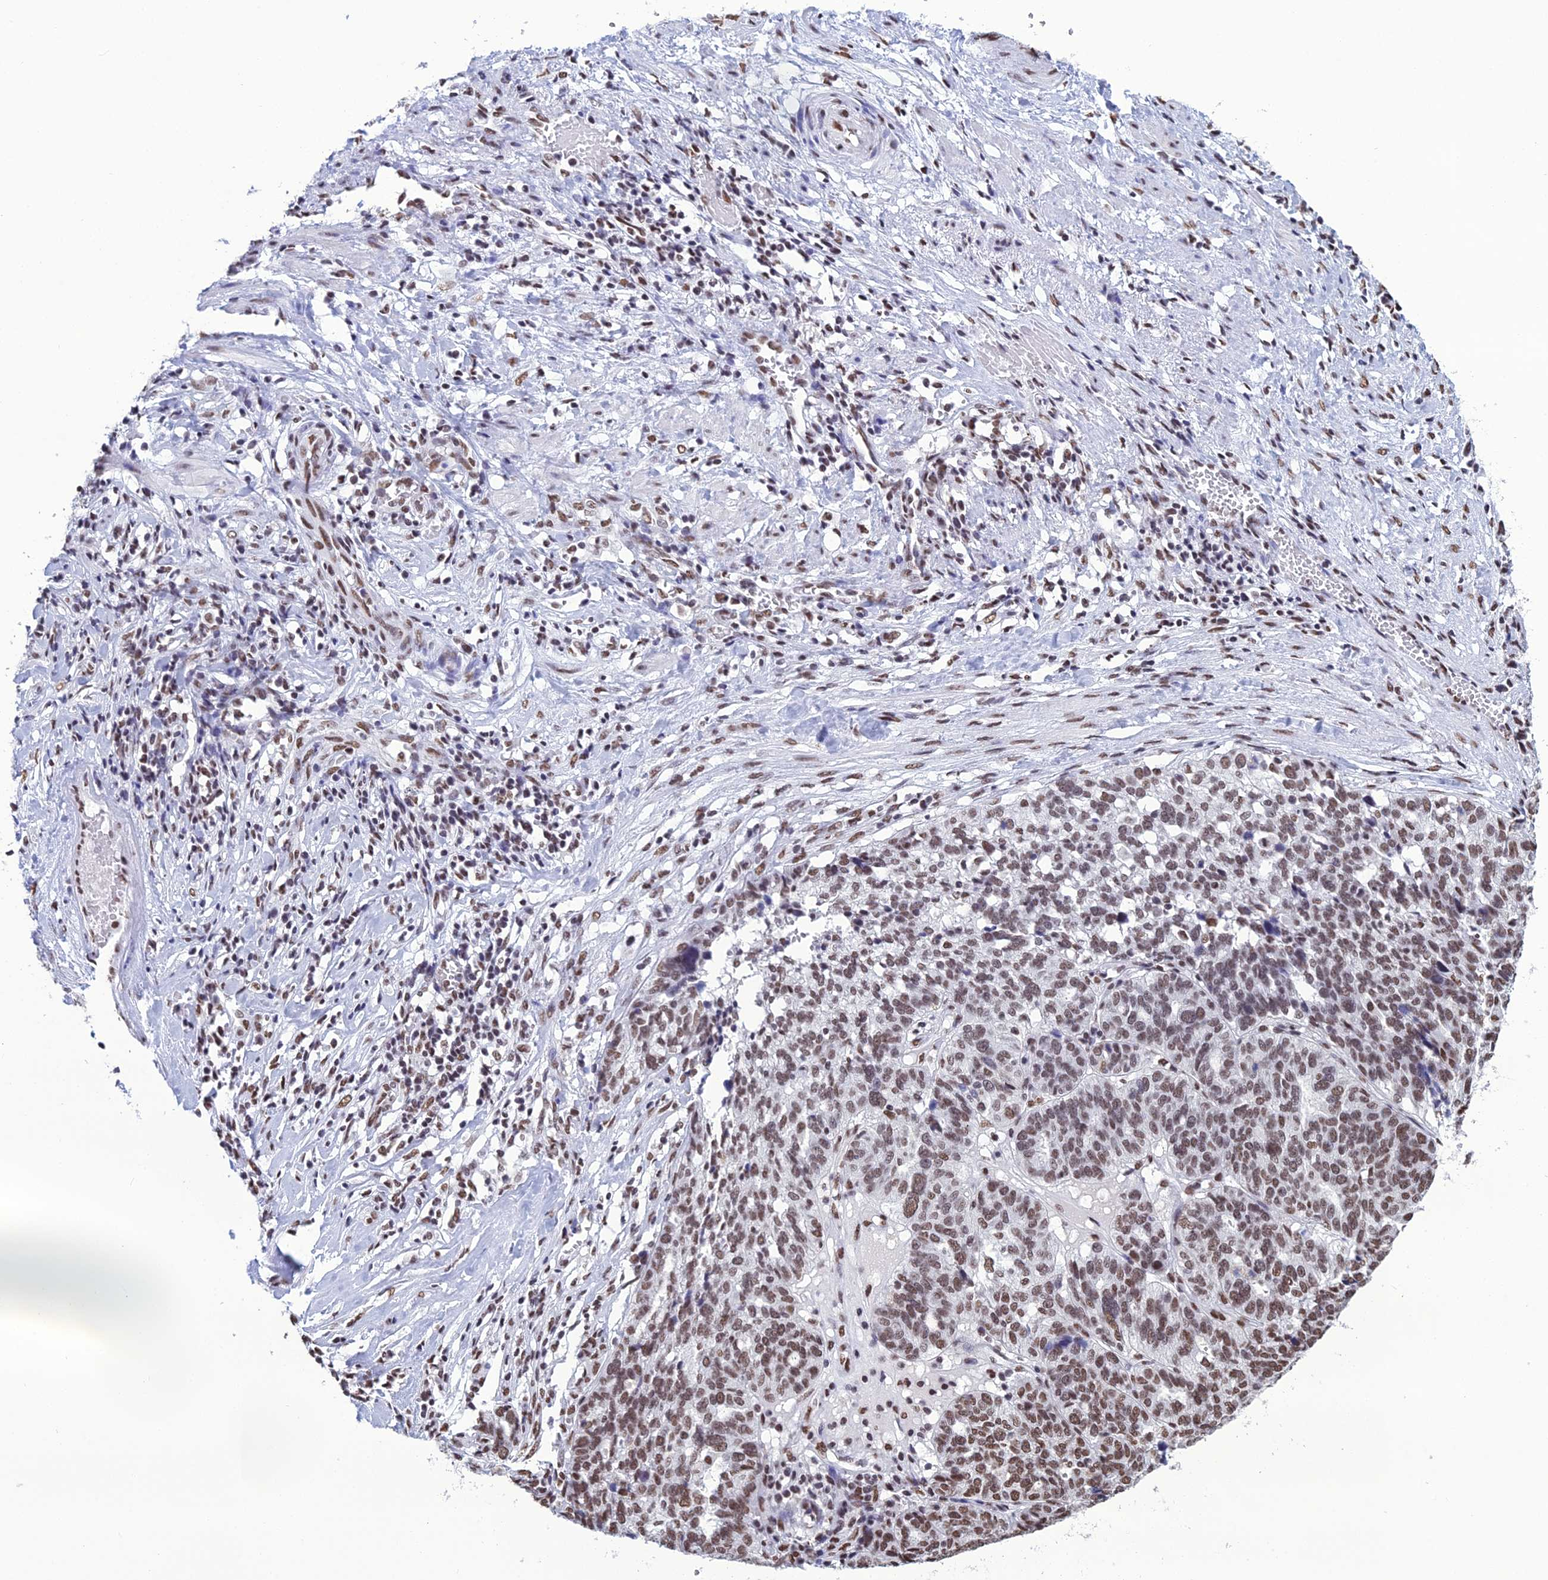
{"staining": {"intensity": "moderate", "quantity": "25%-75%", "location": "nuclear"}, "tissue": "ovarian cancer", "cell_type": "Tumor cells", "image_type": "cancer", "snomed": [{"axis": "morphology", "description": "Cystadenocarcinoma, serous, NOS"}, {"axis": "topography", "description": "Ovary"}], "caption": "An immunohistochemistry image of neoplastic tissue is shown. Protein staining in brown highlights moderate nuclear positivity in ovarian cancer within tumor cells.", "gene": "PRAMEF12", "patient": {"sex": "female", "age": 59}}